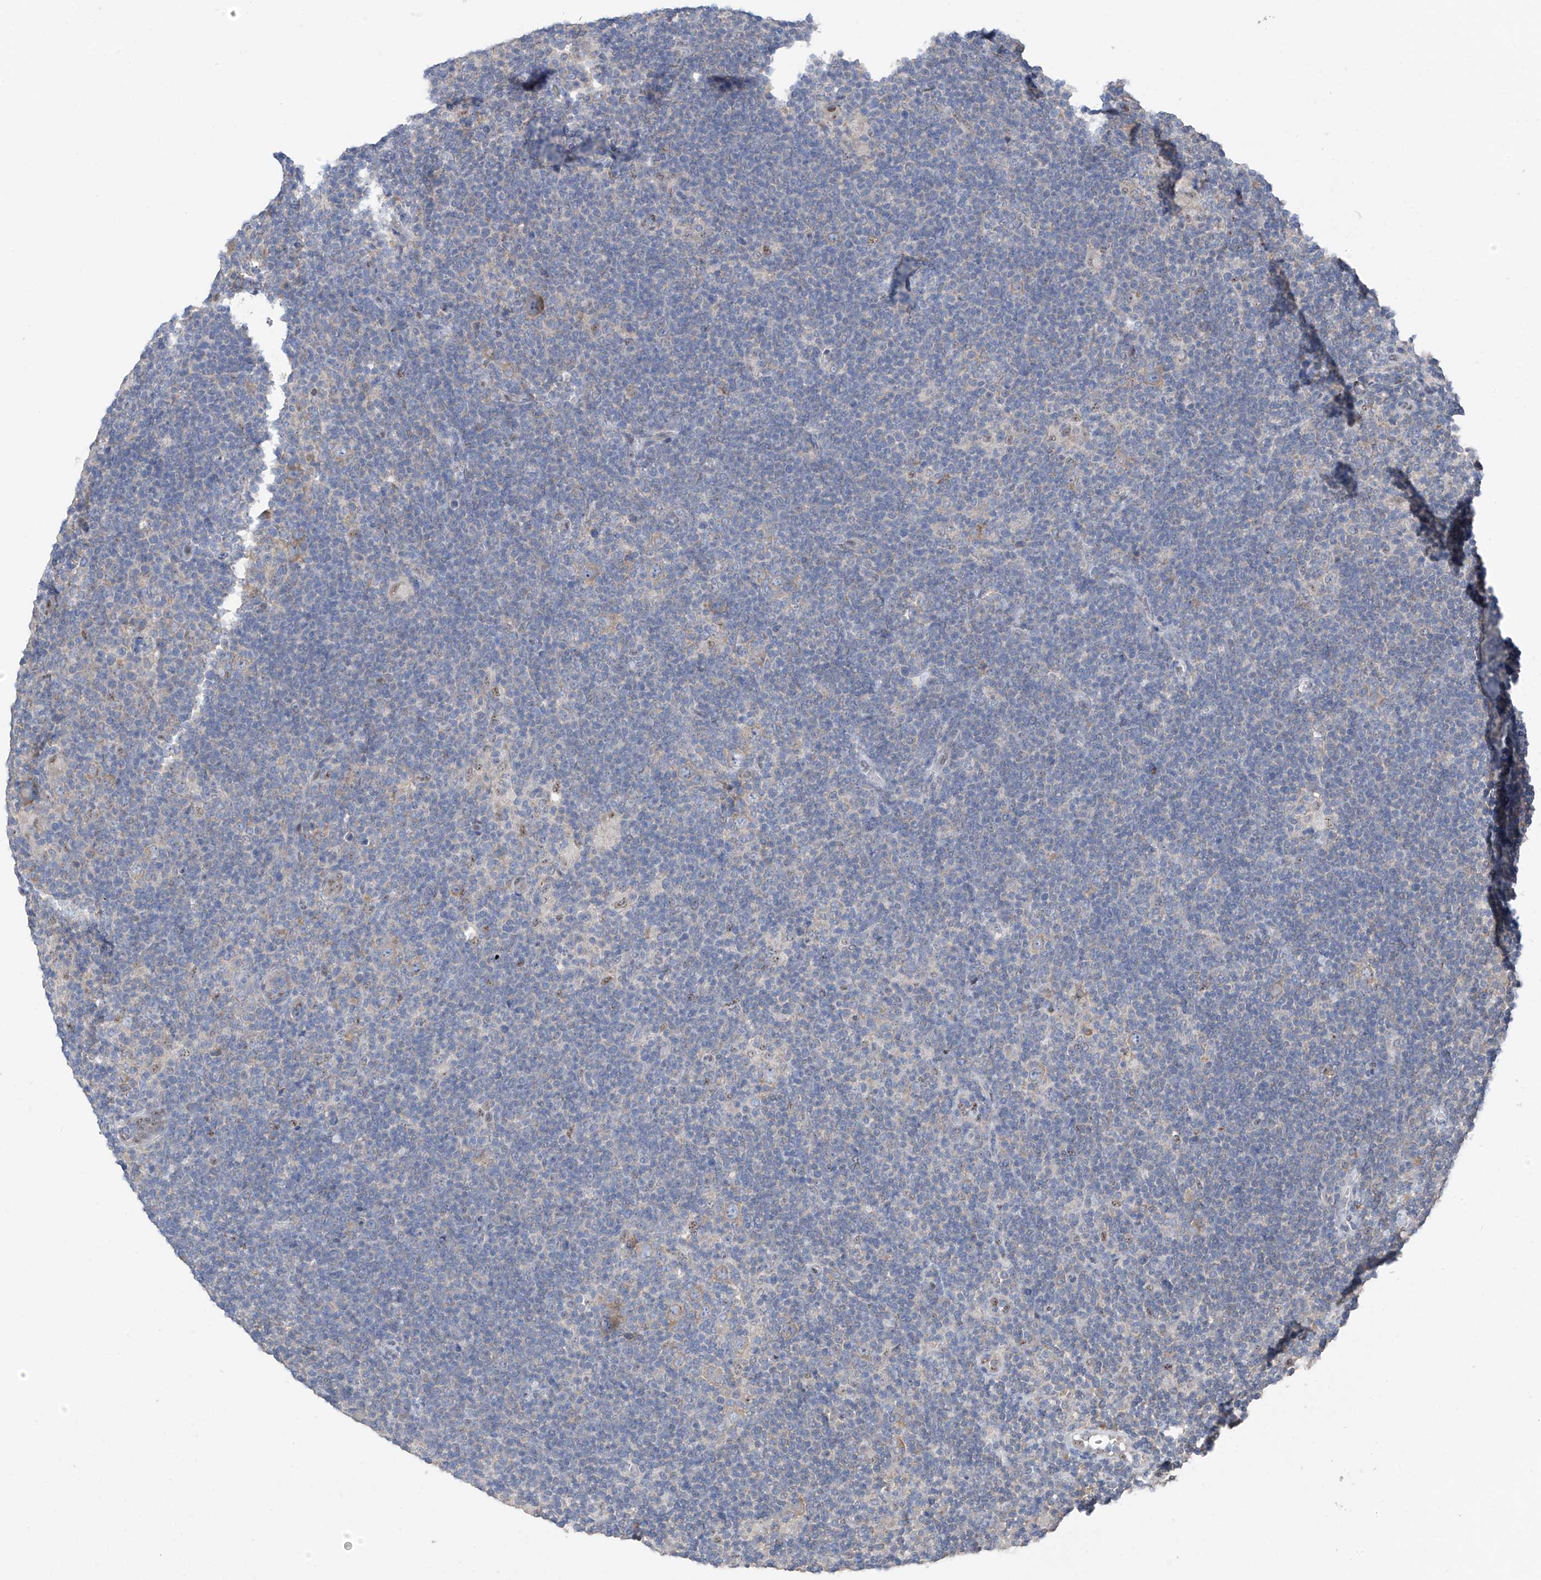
{"staining": {"intensity": "weak", "quantity": ">75%", "location": "cytoplasmic/membranous"}, "tissue": "lymphoma", "cell_type": "Tumor cells", "image_type": "cancer", "snomed": [{"axis": "morphology", "description": "Hodgkin's disease, NOS"}, {"axis": "topography", "description": "Lymph node"}], "caption": "Lymphoma stained with a protein marker demonstrates weak staining in tumor cells.", "gene": "RPL4", "patient": {"sex": "female", "age": 57}}